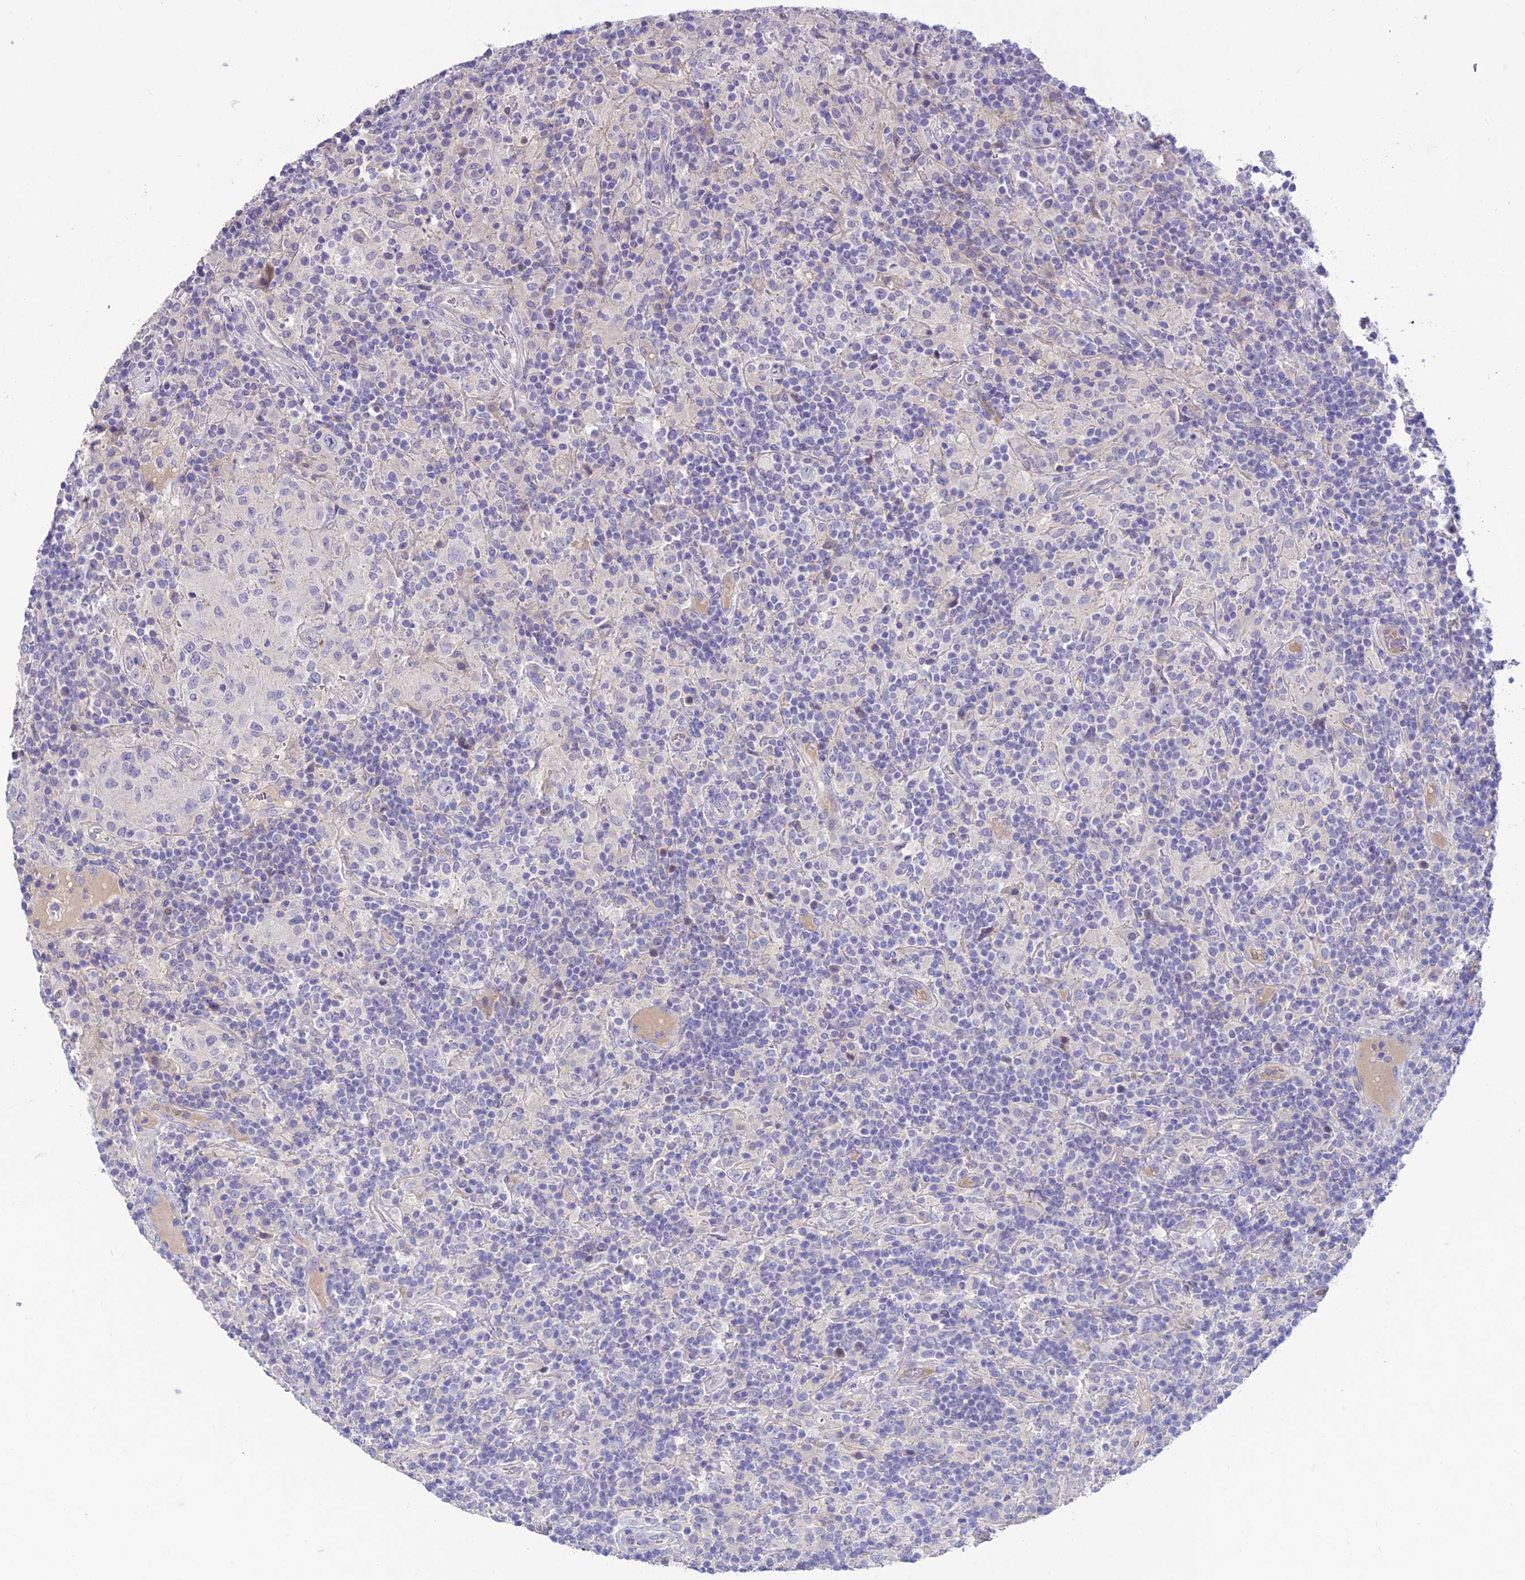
{"staining": {"intensity": "negative", "quantity": "none", "location": "none"}, "tissue": "lymphoma", "cell_type": "Tumor cells", "image_type": "cancer", "snomed": [{"axis": "morphology", "description": "Hodgkin's disease, NOS"}, {"axis": "topography", "description": "Lymph node"}], "caption": "This is an immunohistochemistry photomicrograph of human lymphoma. There is no staining in tumor cells.", "gene": "TEKT3", "patient": {"sex": "male", "age": 70}}